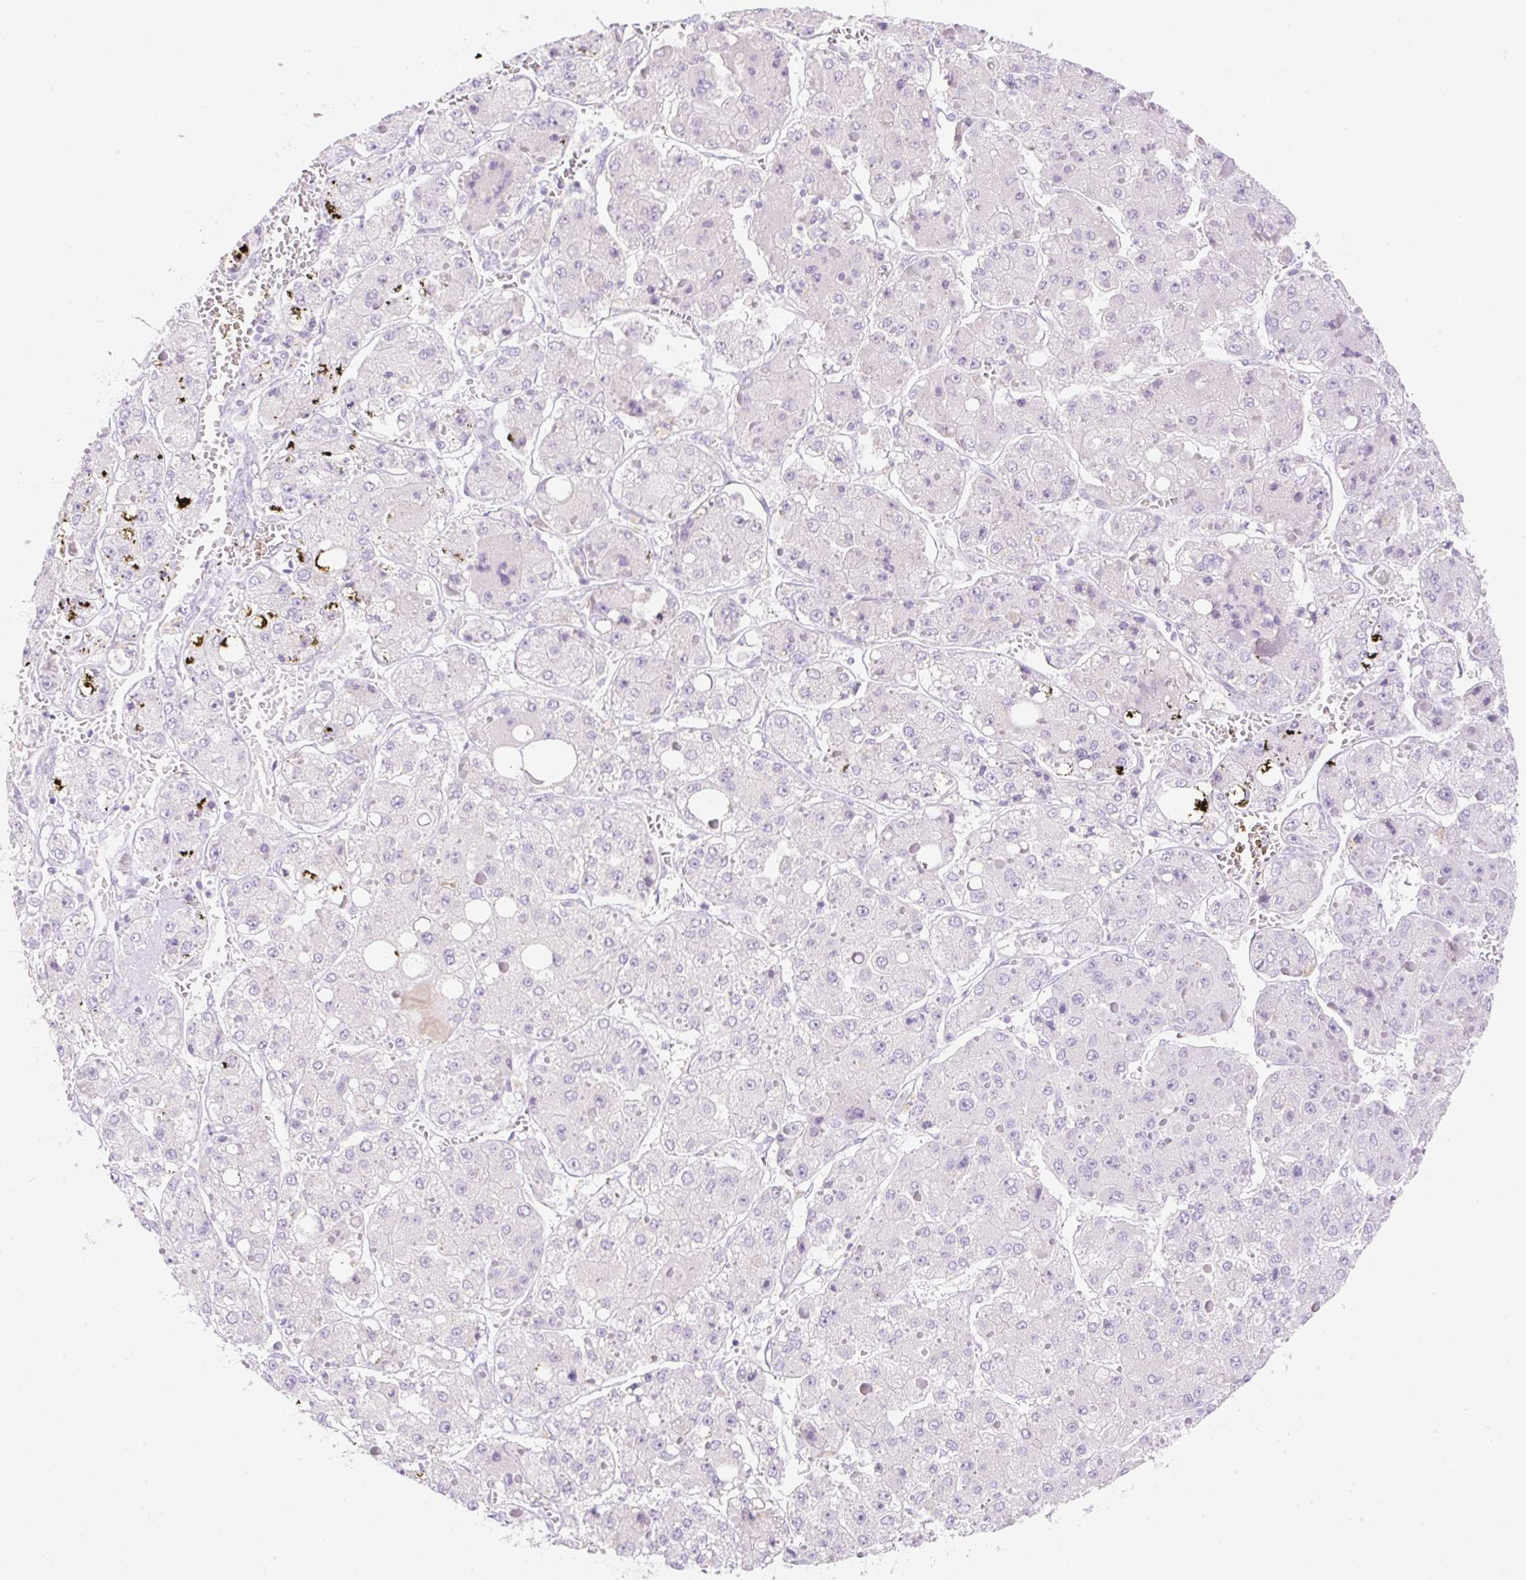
{"staining": {"intensity": "negative", "quantity": "none", "location": "none"}, "tissue": "liver cancer", "cell_type": "Tumor cells", "image_type": "cancer", "snomed": [{"axis": "morphology", "description": "Carcinoma, Hepatocellular, NOS"}, {"axis": "topography", "description": "Liver"}], "caption": "Immunohistochemistry (IHC) photomicrograph of liver cancer (hepatocellular carcinoma) stained for a protein (brown), which displays no positivity in tumor cells.", "gene": "DENND5A", "patient": {"sex": "female", "age": 73}}